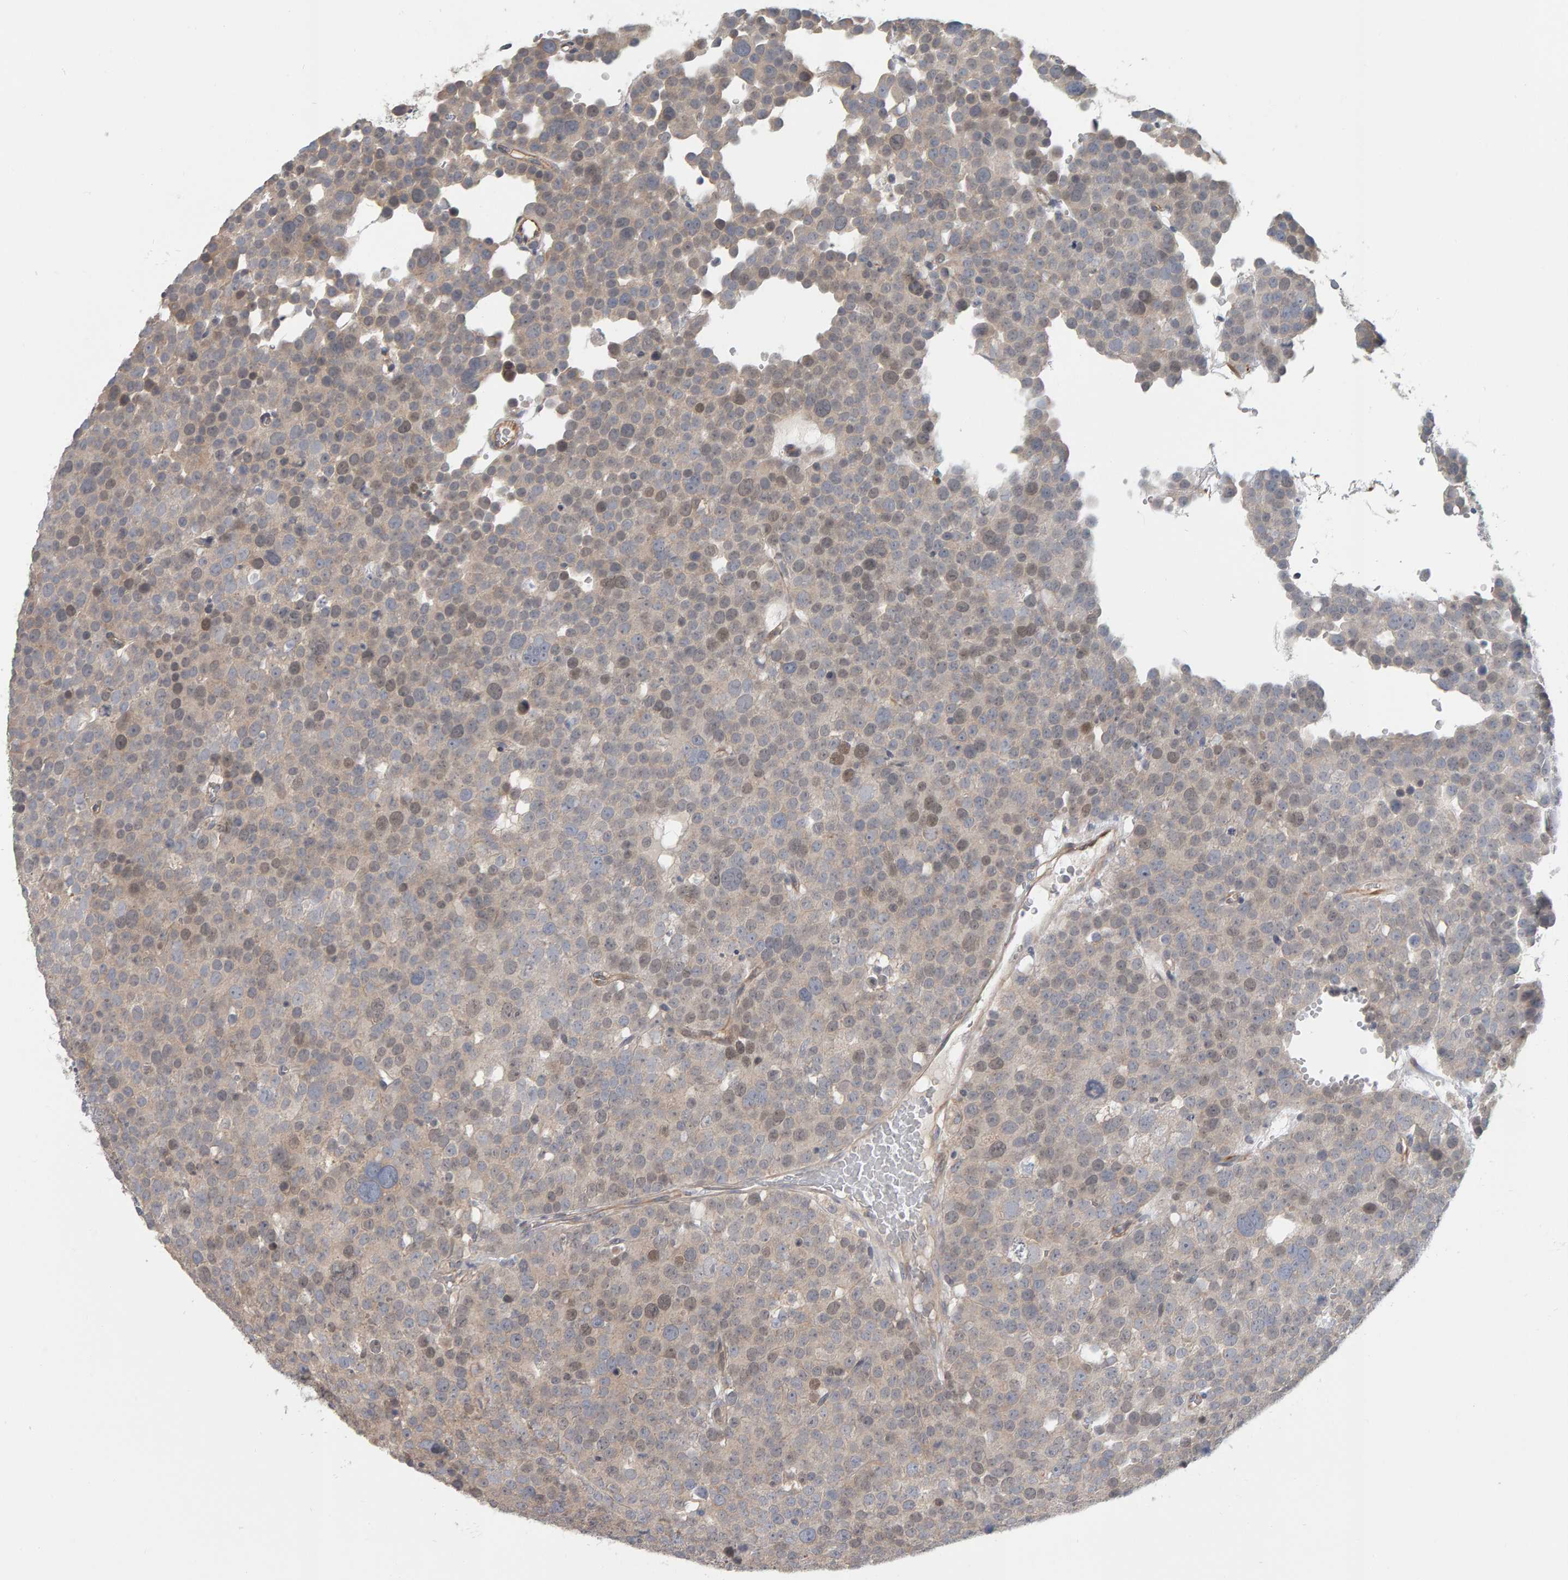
{"staining": {"intensity": "weak", "quantity": "<25%", "location": "nuclear"}, "tissue": "testis cancer", "cell_type": "Tumor cells", "image_type": "cancer", "snomed": [{"axis": "morphology", "description": "Seminoma, NOS"}, {"axis": "topography", "description": "Testis"}], "caption": "This image is of testis cancer stained with IHC to label a protein in brown with the nuclei are counter-stained blue. There is no expression in tumor cells. (Immunohistochemistry, brightfield microscopy, high magnification).", "gene": "C9orf72", "patient": {"sex": "male", "age": 71}}